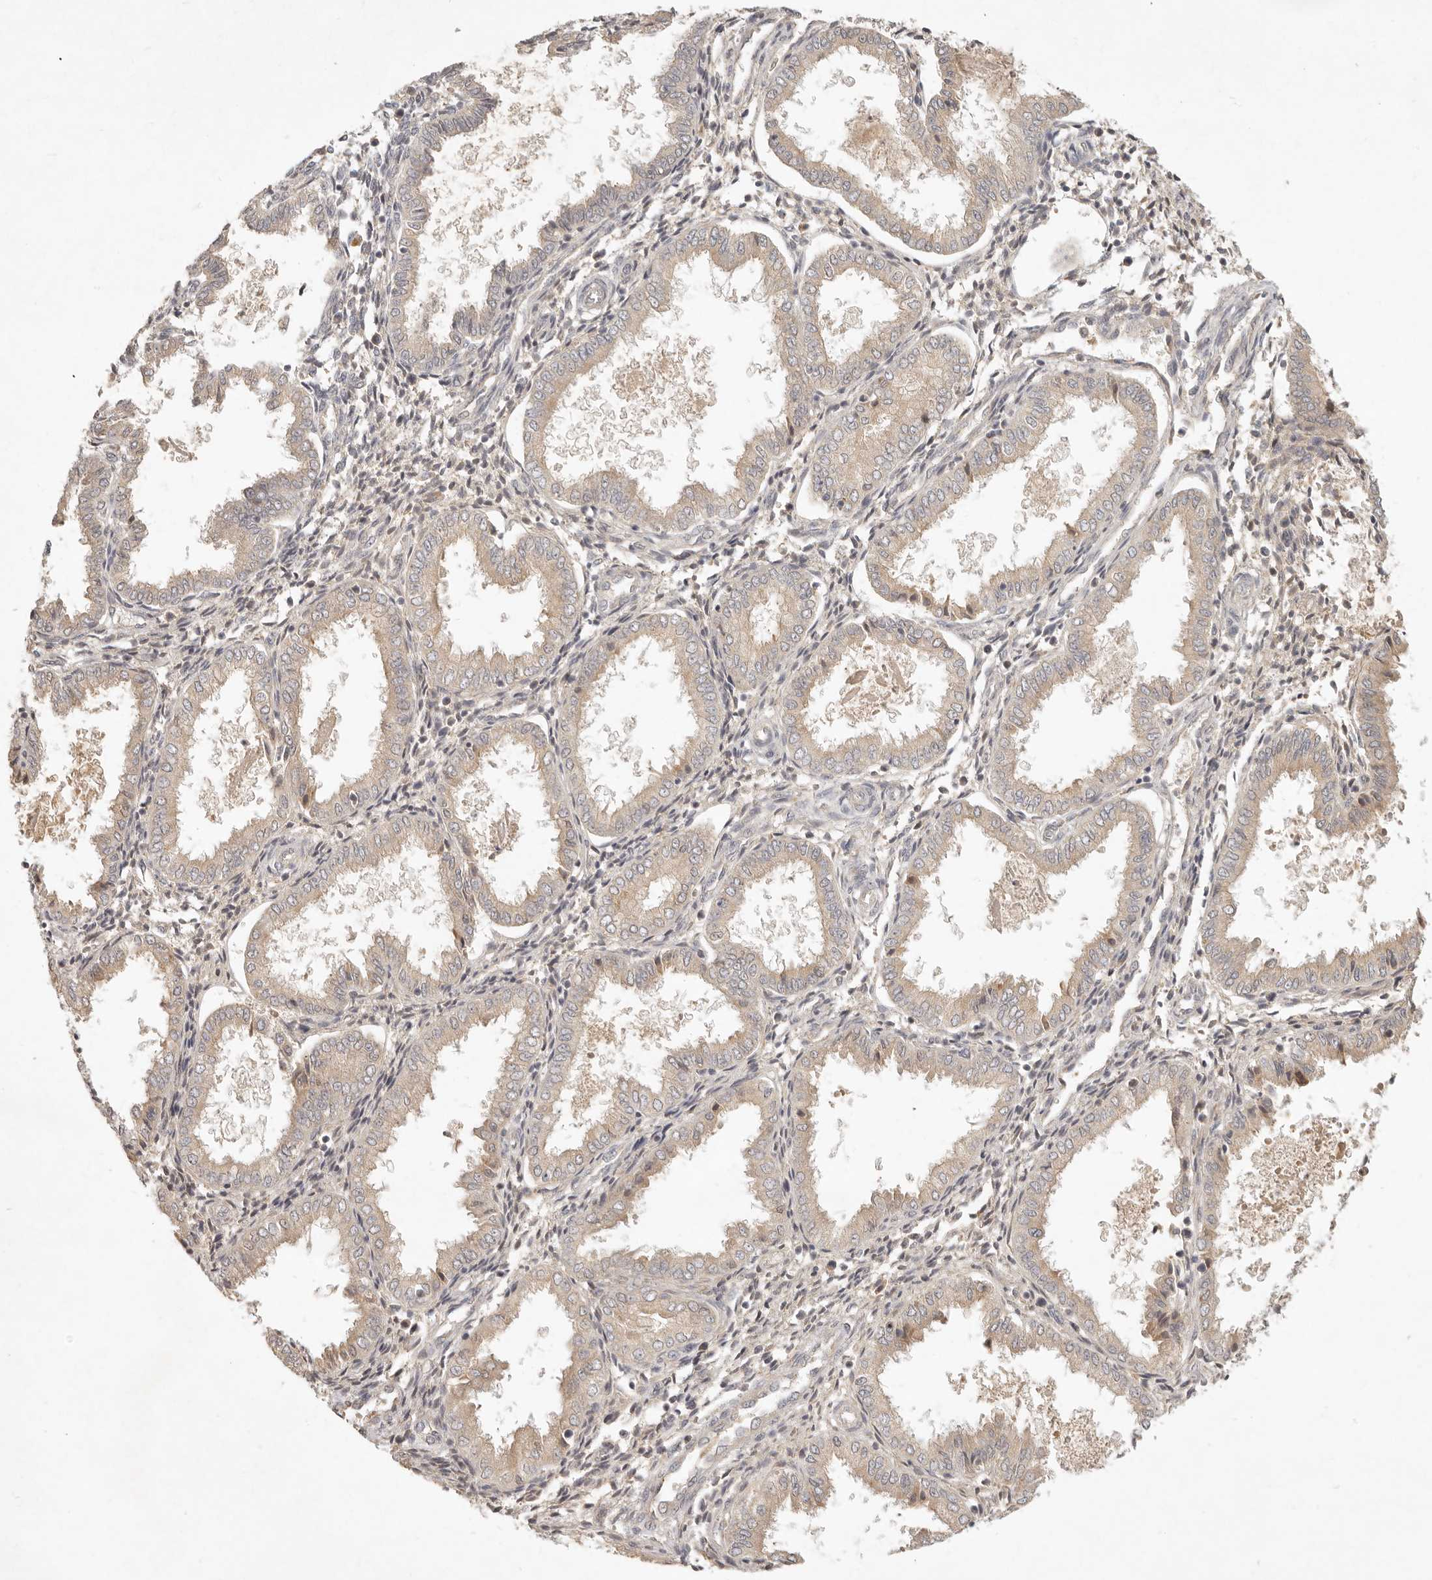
{"staining": {"intensity": "negative", "quantity": "none", "location": "none"}, "tissue": "endometrium", "cell_type": "Cells in endometrial stroma", "image_type": "normal", "snomed": [{"axis": "morphology", "description": "Normal tissue, NOS"}, {"axis": "topography", "description": "Endometrium"}], "caption": "Cells in endometrial stroma are negative for protein expression in normal human endometrium. Nuclei are stained in blue.", "gene": "UBXN11", "patient": {"sex": "female", "age": 33}}